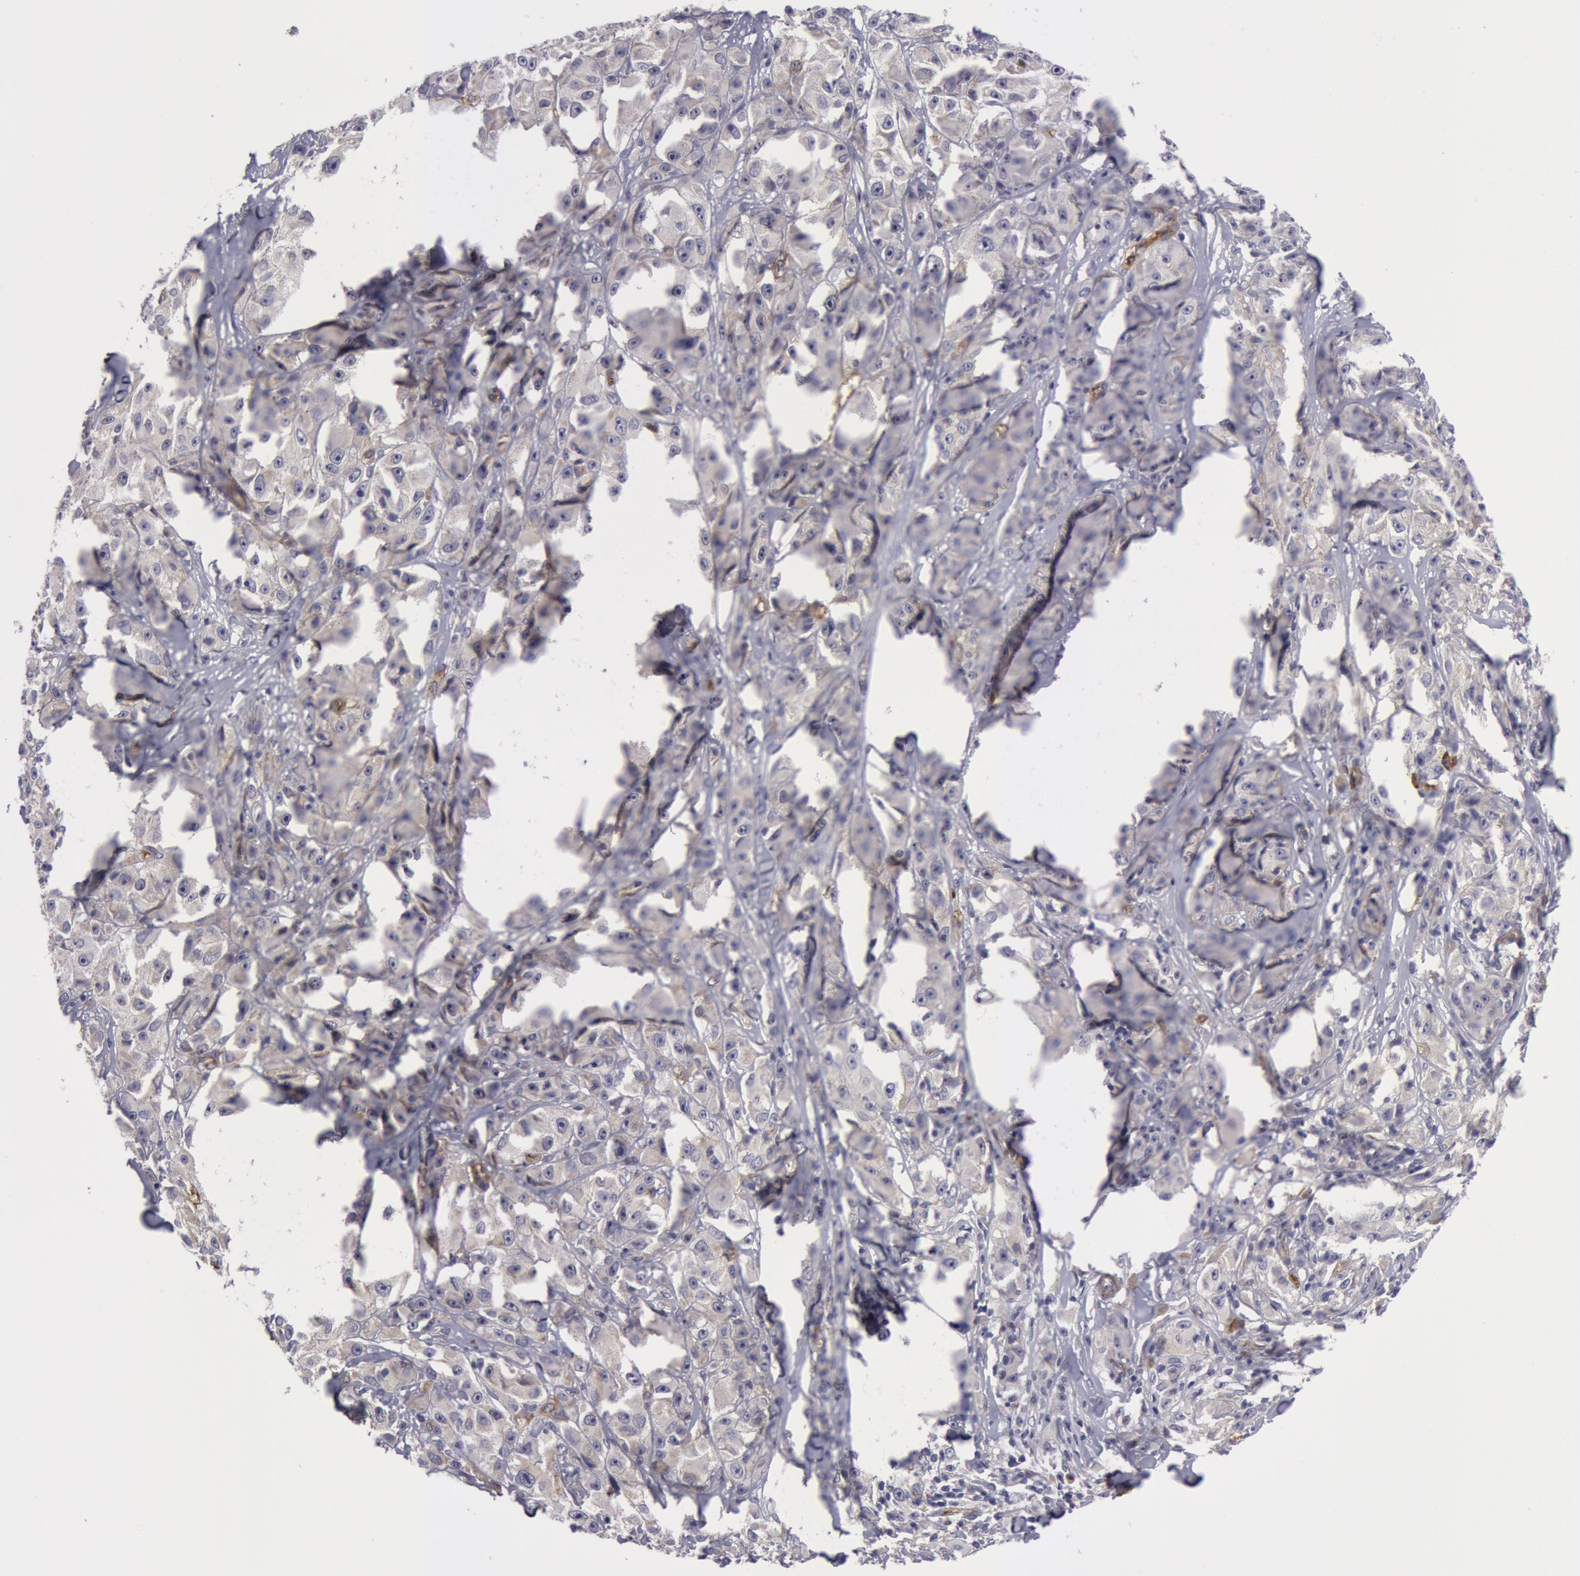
{"staining": {"intensity": "negative", "quantity": "none", "location": "none"}, "tissue": "melanoma", "cell_type": "Tumor cells", "image_type": "cancer", "snomed": [{"axis": "morphology", "description": "Malignant melanoma, NOS"}, {"axis": "topography", "description": "Skin"}], "caption": "An IHC histopathology image of melanoma is shown. There is no staining in tumor cells of melanoma.", "gene": "IL23A", "patient": {"sex": "male", "age": 56}}